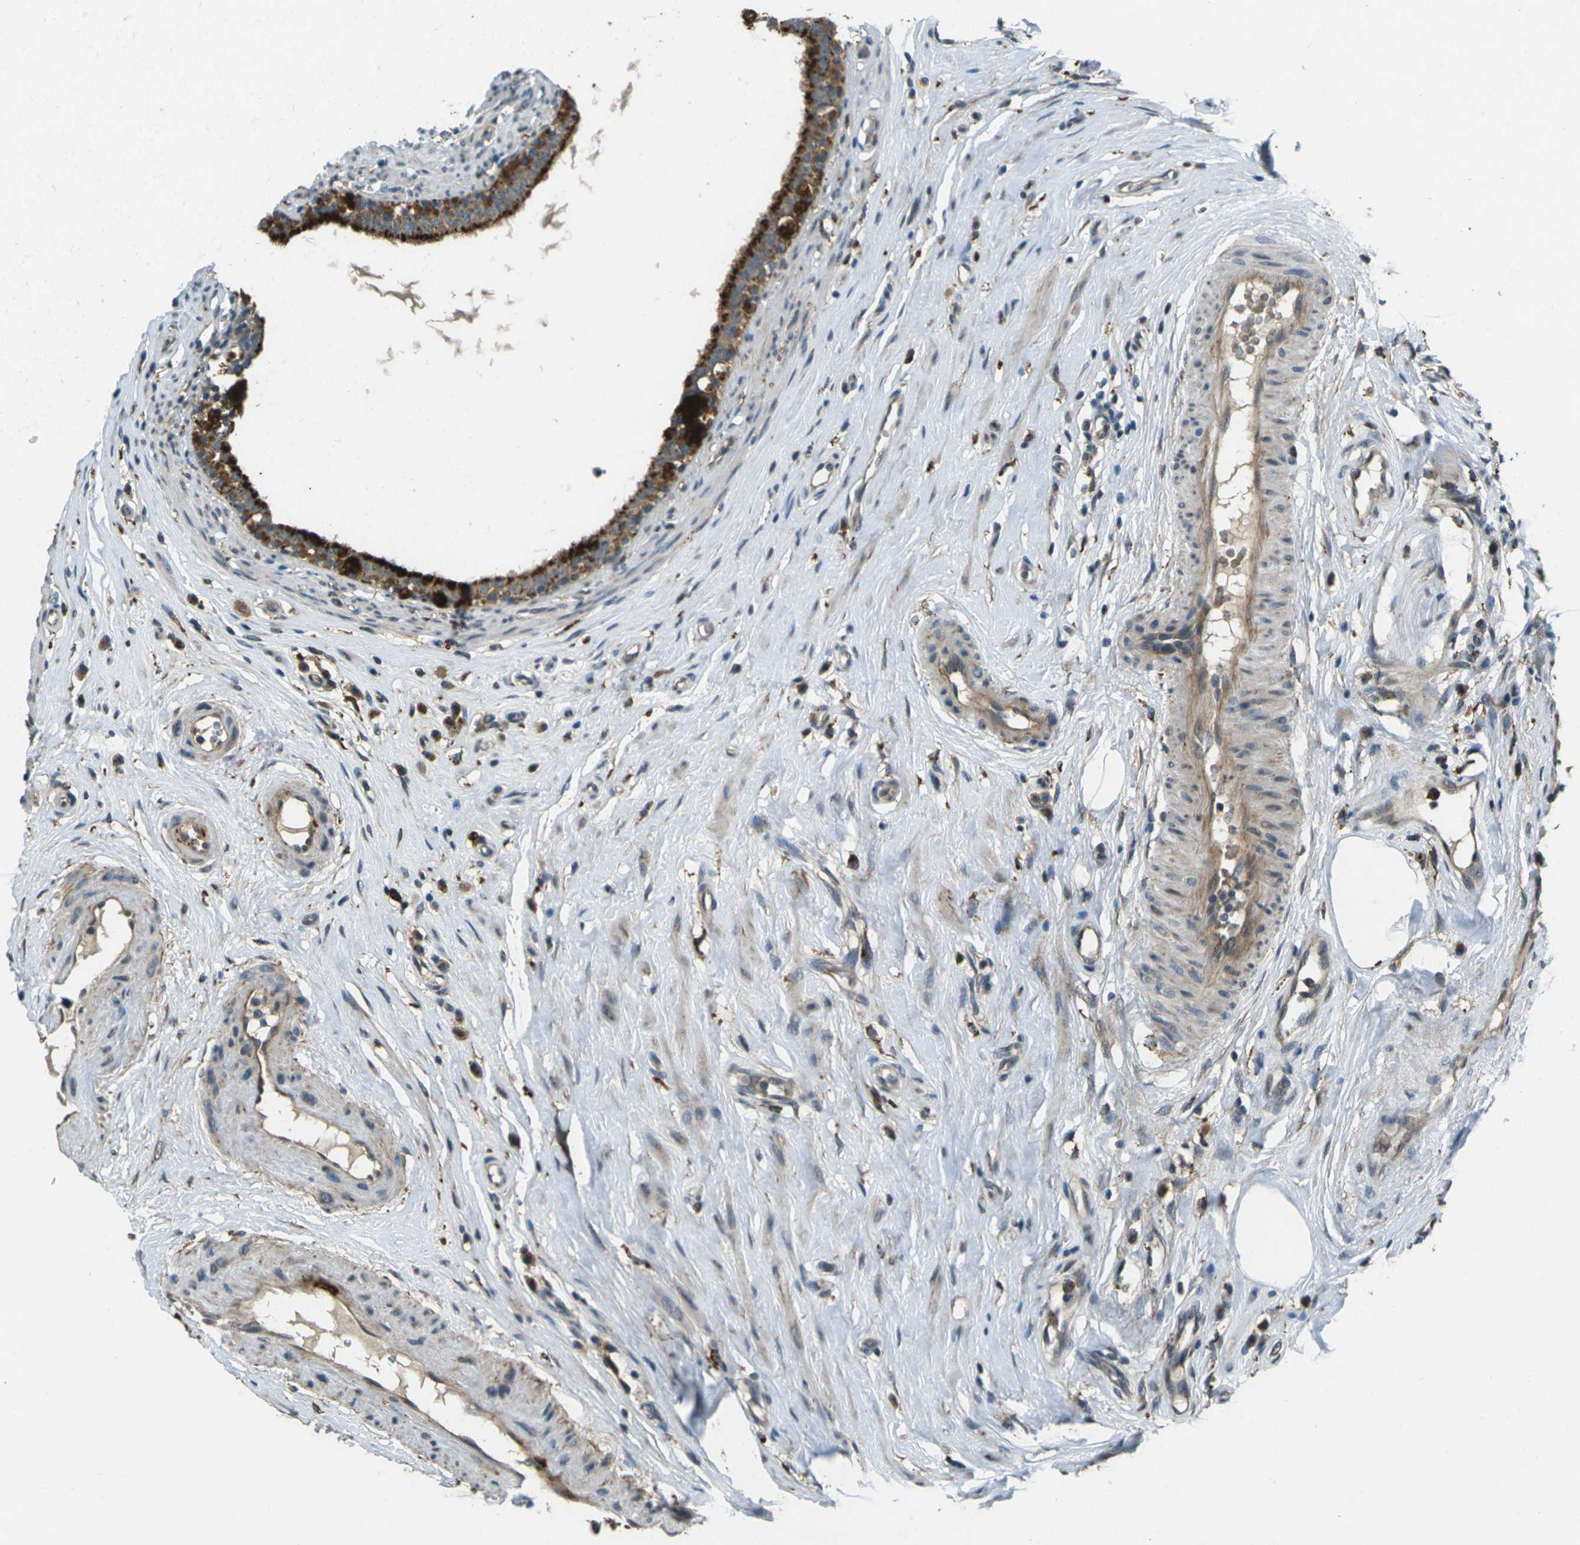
{"staining": {"intensity": "strong", "quantity": ">75%", "location": "cytoplasmic/membranous"}, "tissue": "epididymis", "cell_type": "Glandular cells", "image_type": "normal", "snomed": [{"axis": "morphology", "description": "Normal tissue, NOS"}, {"axis": "morphology", "description": "Inflammation, NOS"}, {"axis": "topography", "description": "Epididymis"}], "caption": "Human epididymis stained for a protein (brown) shows strong cytoplasmic/membranous positive positivity in approximately >75% of glandular cells.", "gene": "SLC31A2", "patient": {"sex": "male", "age": 84}}